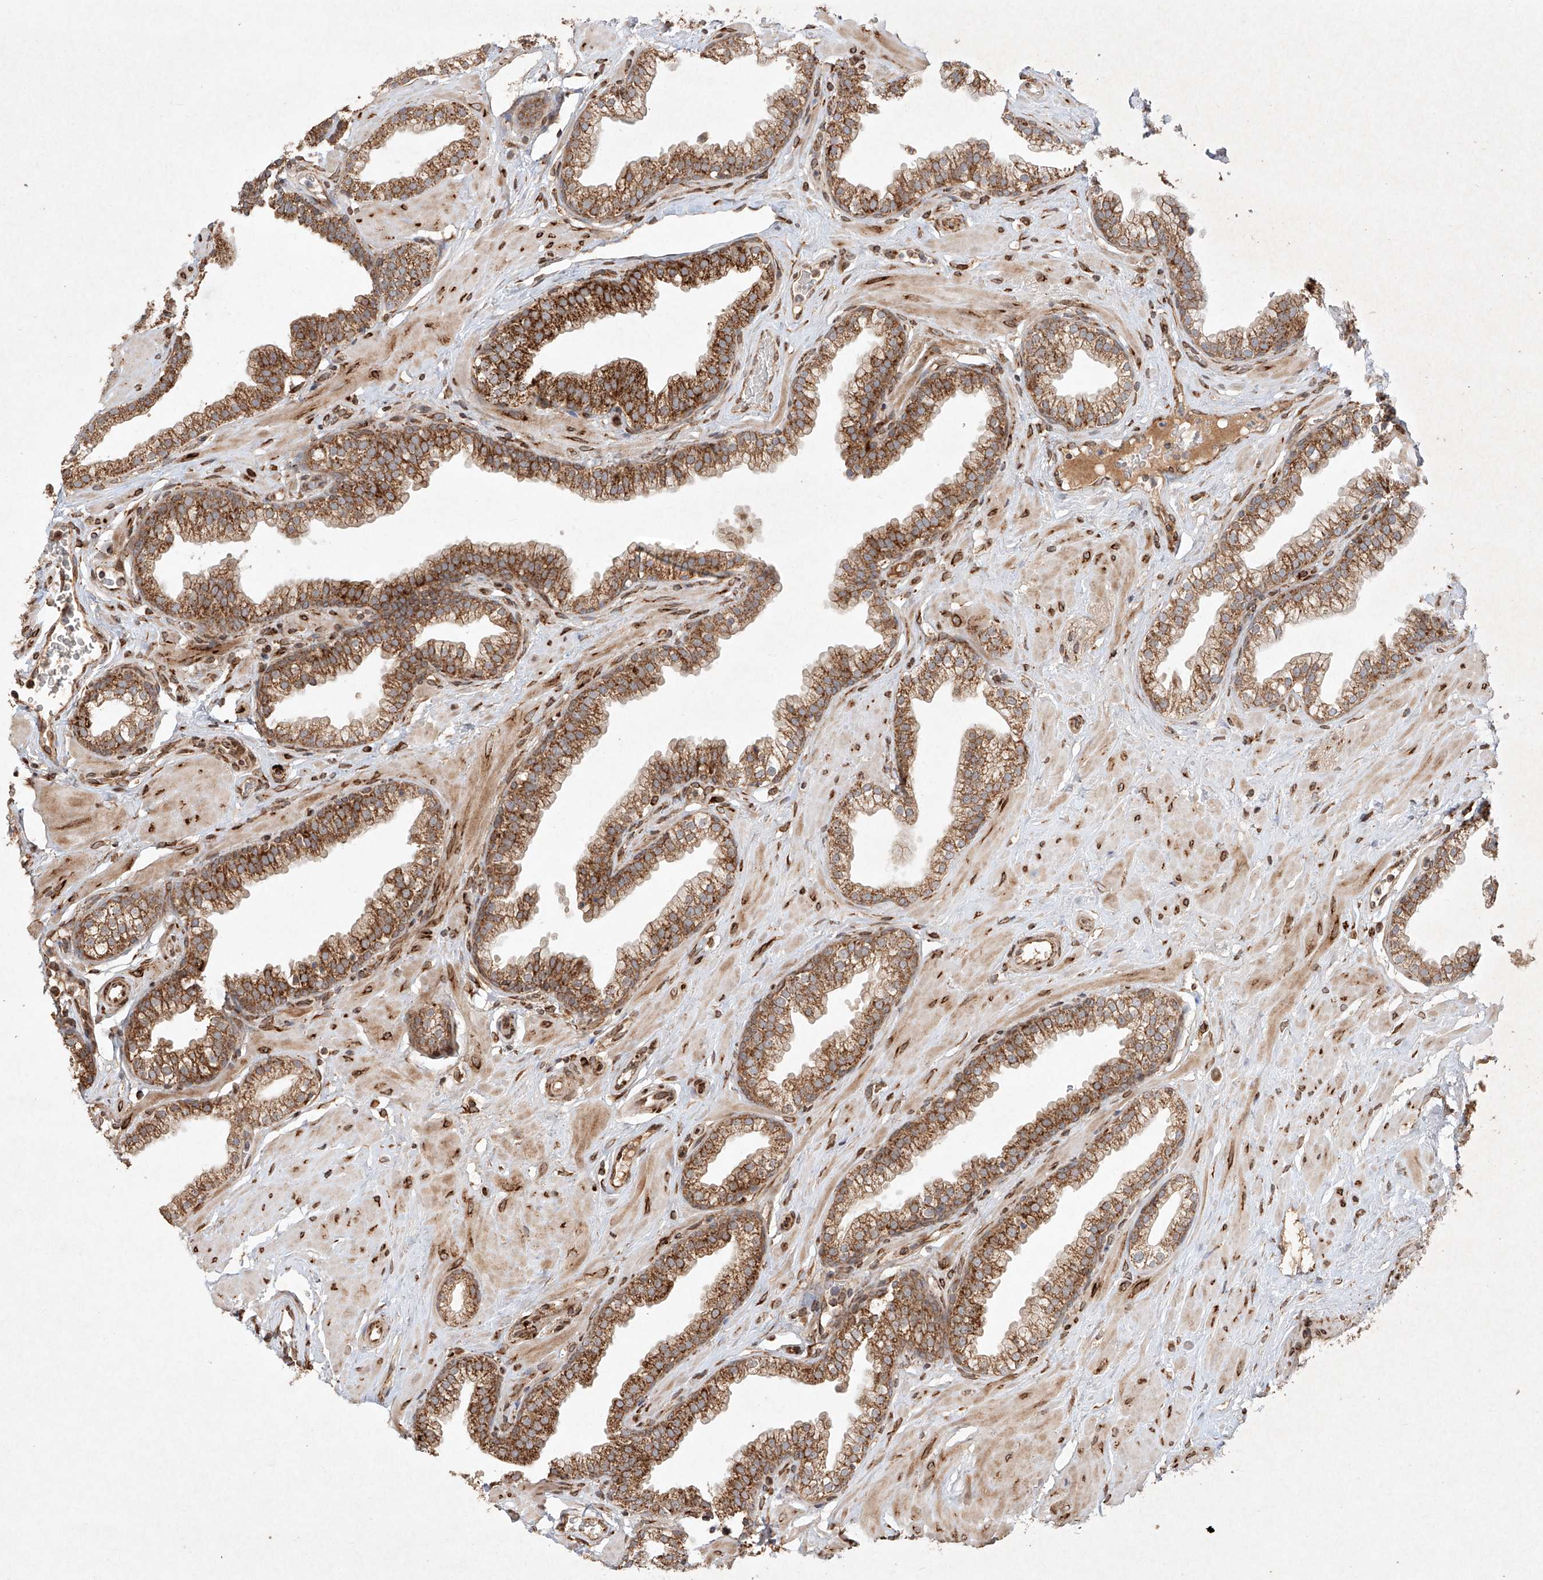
{"staining": {"intensity": "moderate", "quantity": ">75%", "location": "cytoplasmic/membranous"}, "tissue": "prostate", "cell_type": "Glandular cells", "image_type": "normal", "snomed": [{"axis": "morphology", "description": "Normal tissue, NOS"}, {"axis": "morphology", "description": "Urothelial carcinoma, Low grade"}, {"axis": "topography", "description": "Urinary bladder"}, {"axis": "topography", "description": "Prostate"}], "caption": "Immunohistochemical staining of normal prostate shows medium levels of moderate cytoplasmic/membranous expression in approximately >75% of glandular cells. (brown staining indicates protein expression, while blue staining denotes nuclei).", "gene": "SEMA3B", "patient": {"sex": "male", "age": 60}}